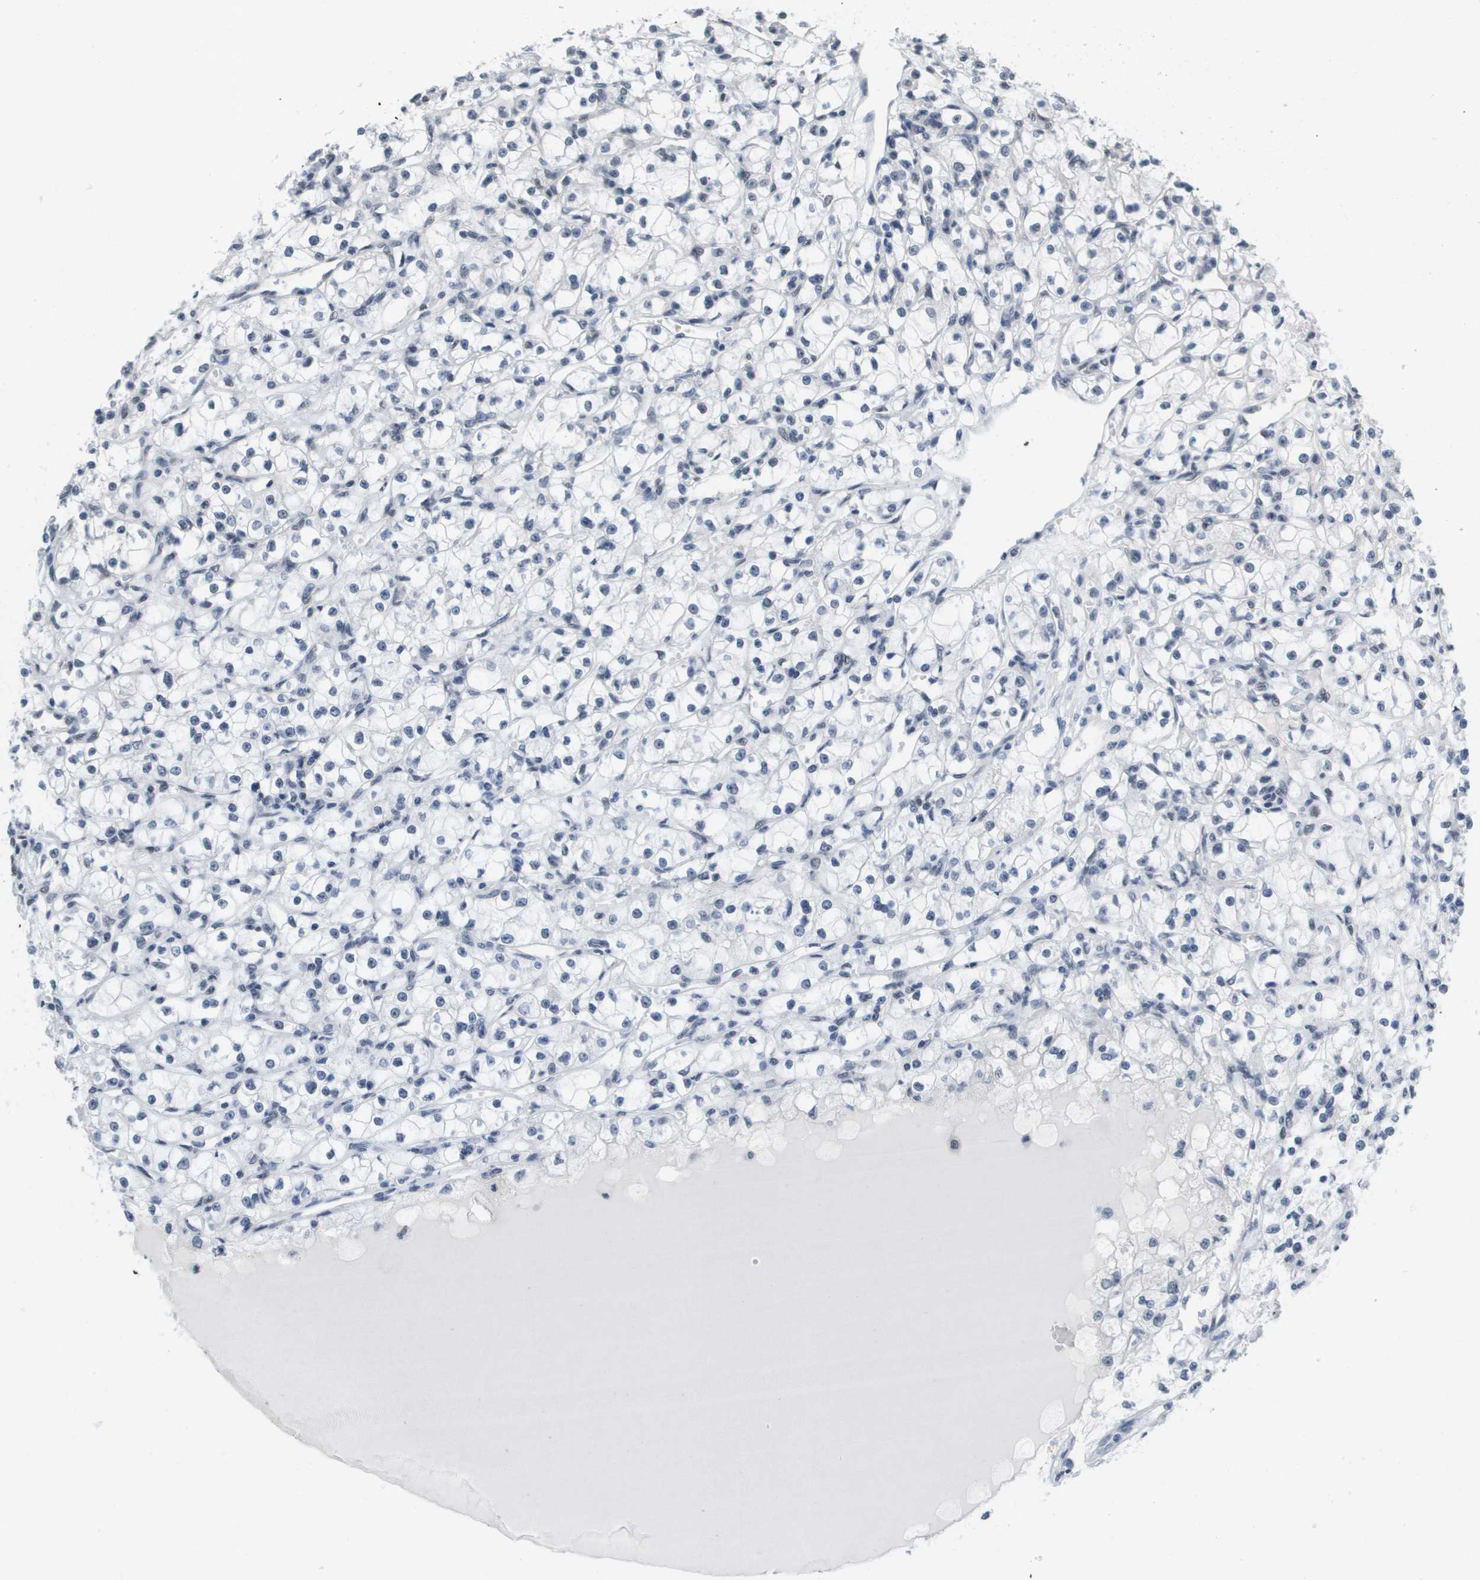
{"staining": {"intensity": "negative", "quantity": "none", "location": "none"}, "tissue": "renal cancer", "cell_type": "Tumor cells", "image_type": "cancer", "snomed": [{"axis": "morphology", "description": "Adenocarcinoma, NOS"}, {"axis": "topography", "description": "Kidney"}], "caption": "The photomicrograph displays no staining of tumor cells in renal cancer (adenocarcinoma).", "gene": "ISY1", "patient": {"sex": "male", "age": 56}}